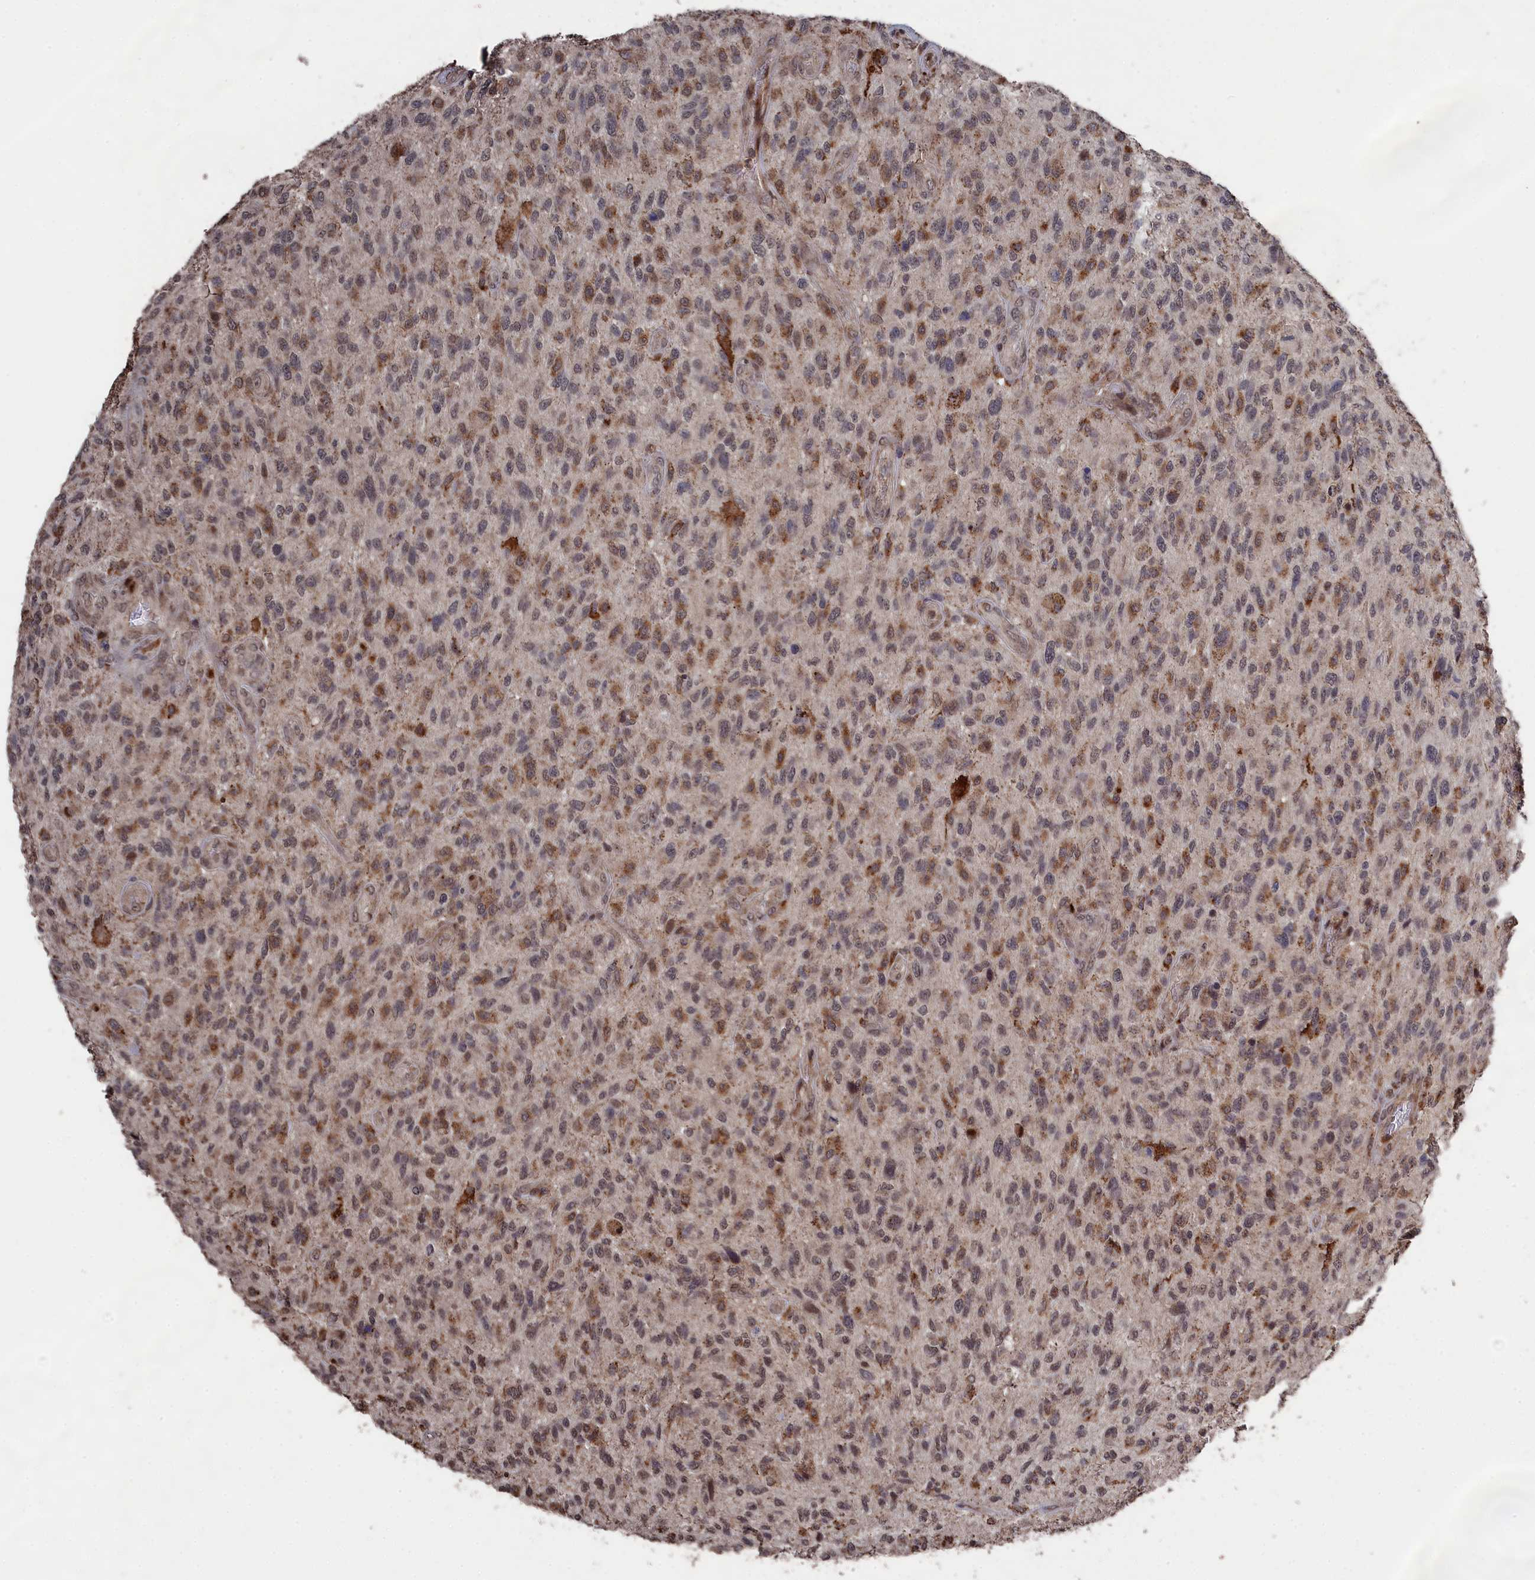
{"staining": {"intensity": "moderate", "quantity": "25%-75%", "location": "cytoplasmic/membranous,nuclear"}, "tissue": "glioma", "cell_type": "Tumor cells", "image_type": "cancer", "snomed": [{"axis": "morphology", "description": "Glioma, malignant, High grade"}, {"axis": "topography", "description": "Brain"}], "caption": "The photomicrograph demonstrates immunohistochemical staining of glioma. There is moderate cytoplasmic/membranous and nuclear staining is appreciated in about 25%-75% of tumor cells.", "gene": "CEACAM21", "patient": {"sex": "male", "age": 47}}